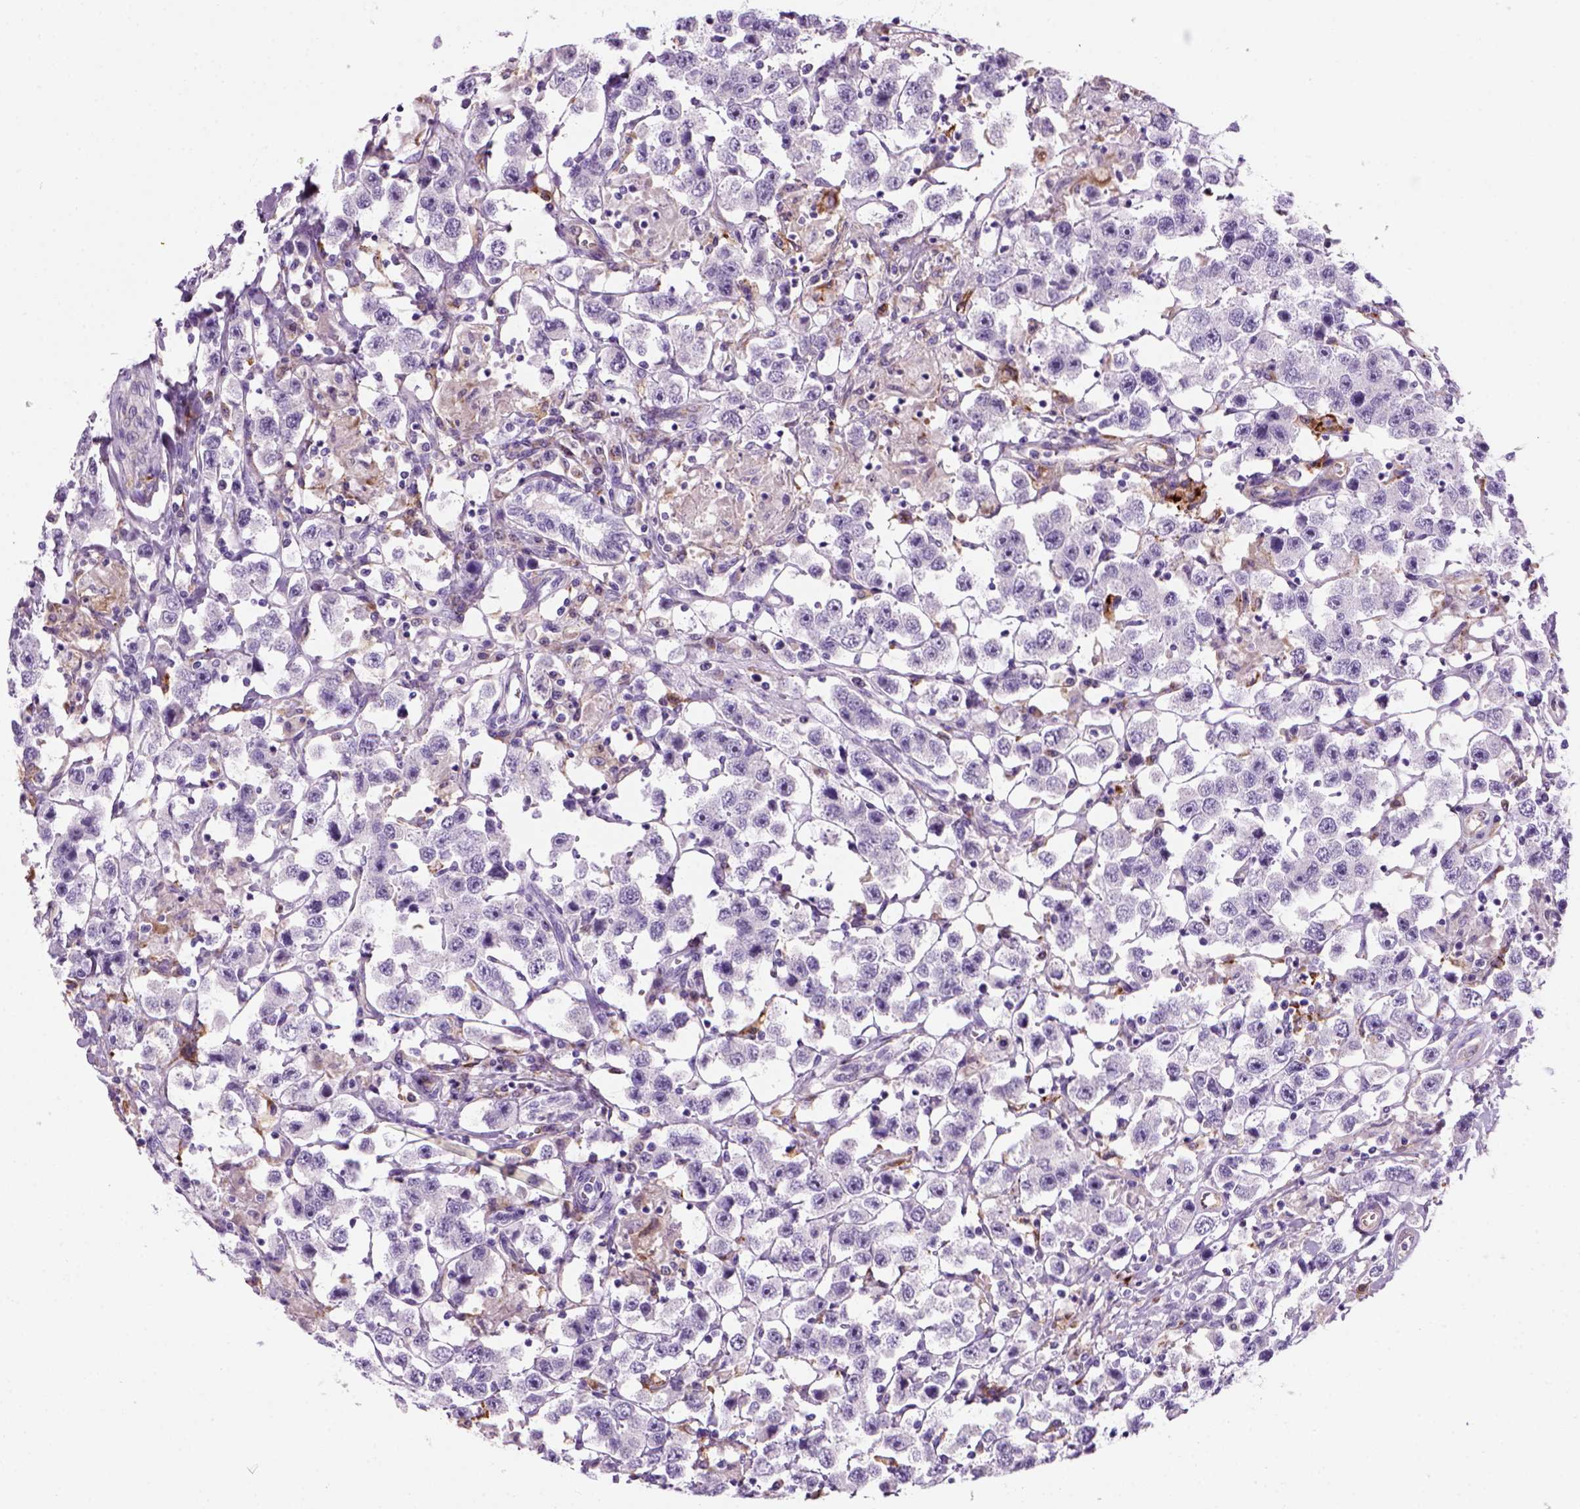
{"staining": {"intensity": "weak", "quantity": "<25%", "location": "cytoplasmic/membranous"}, "tissue": "testis cancer", "cell_type": "Tumor cells", "image_type": "cancer", "snomed": [{"axis": "morphology", "description": "Seminoma, NOS"}, {"axis": "topography", "description": "Testis"}], "caption": "High magnification brightfield microscopy of testis cancer stained with DAB (3,3'-diaminobenzidine) (brown) and counterstained with hematoxylin (blue): tumor cells show no significant expression.", "gene": "MARCKS", "patient": {"sex": "male", "age": 45}}